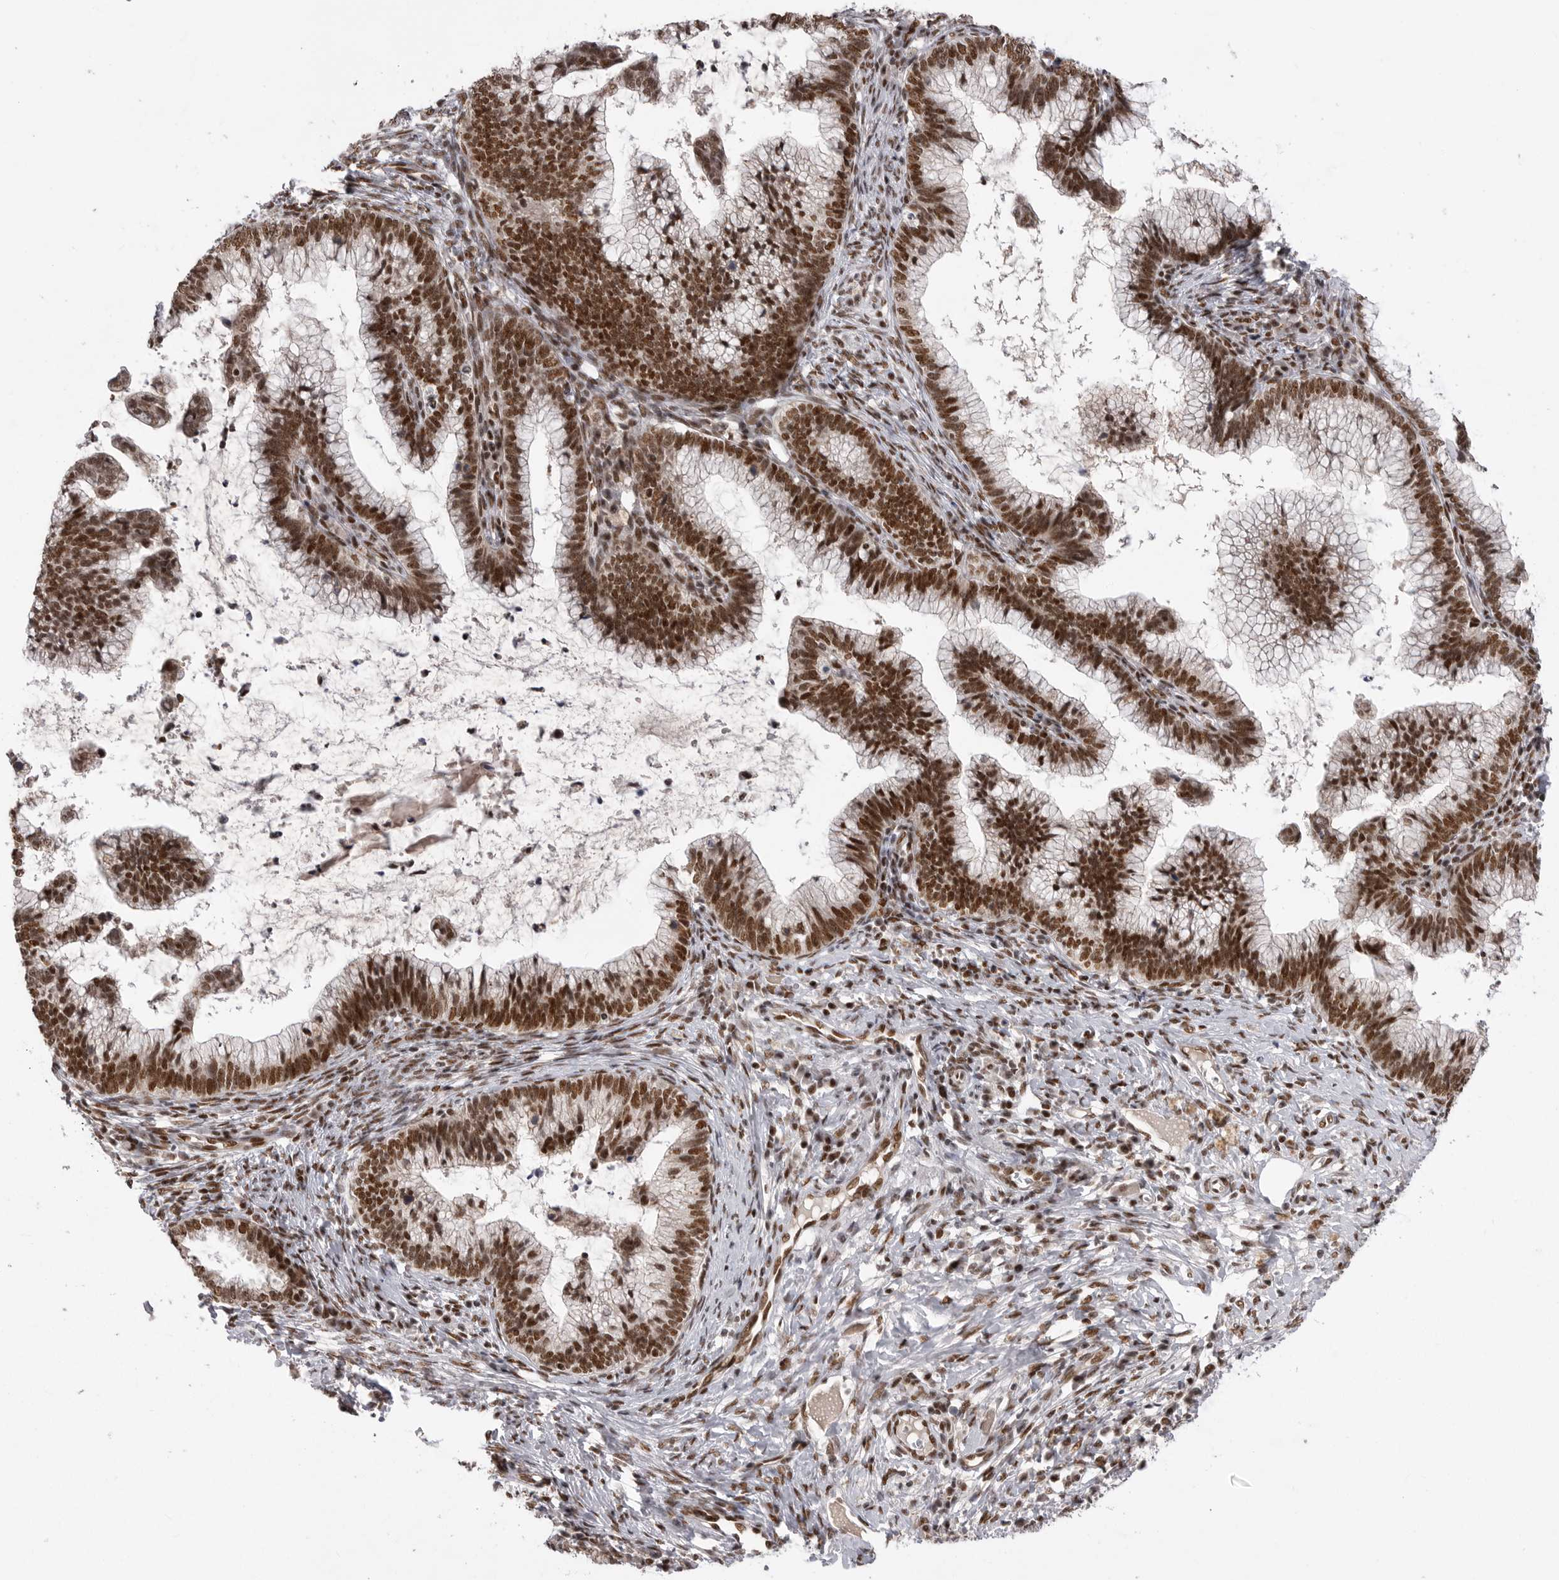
{"staining": {"intensity": "strong", "quantity": ">75%", "location": "nuclear"}, "tissue": "cervical cancer", "cell_type": "Tumor cells", "image_type": "cancer", "snomed": [{"axis": "morphology", "description": "Adenocarcinoma, NOS"}, {"axis": "topography", "description": "Cervix"}], "caption": "Tumor cells reveal strong nuclear expression in approximately >75% of cells in adenocarcinoma (cervical). (DAB (3,3'-diaminobenzidine) = brown stain, brightfield microscopy at high magnification).", "gene": "PPP1R8", "patient": {"sex": "female", "age": 36}}